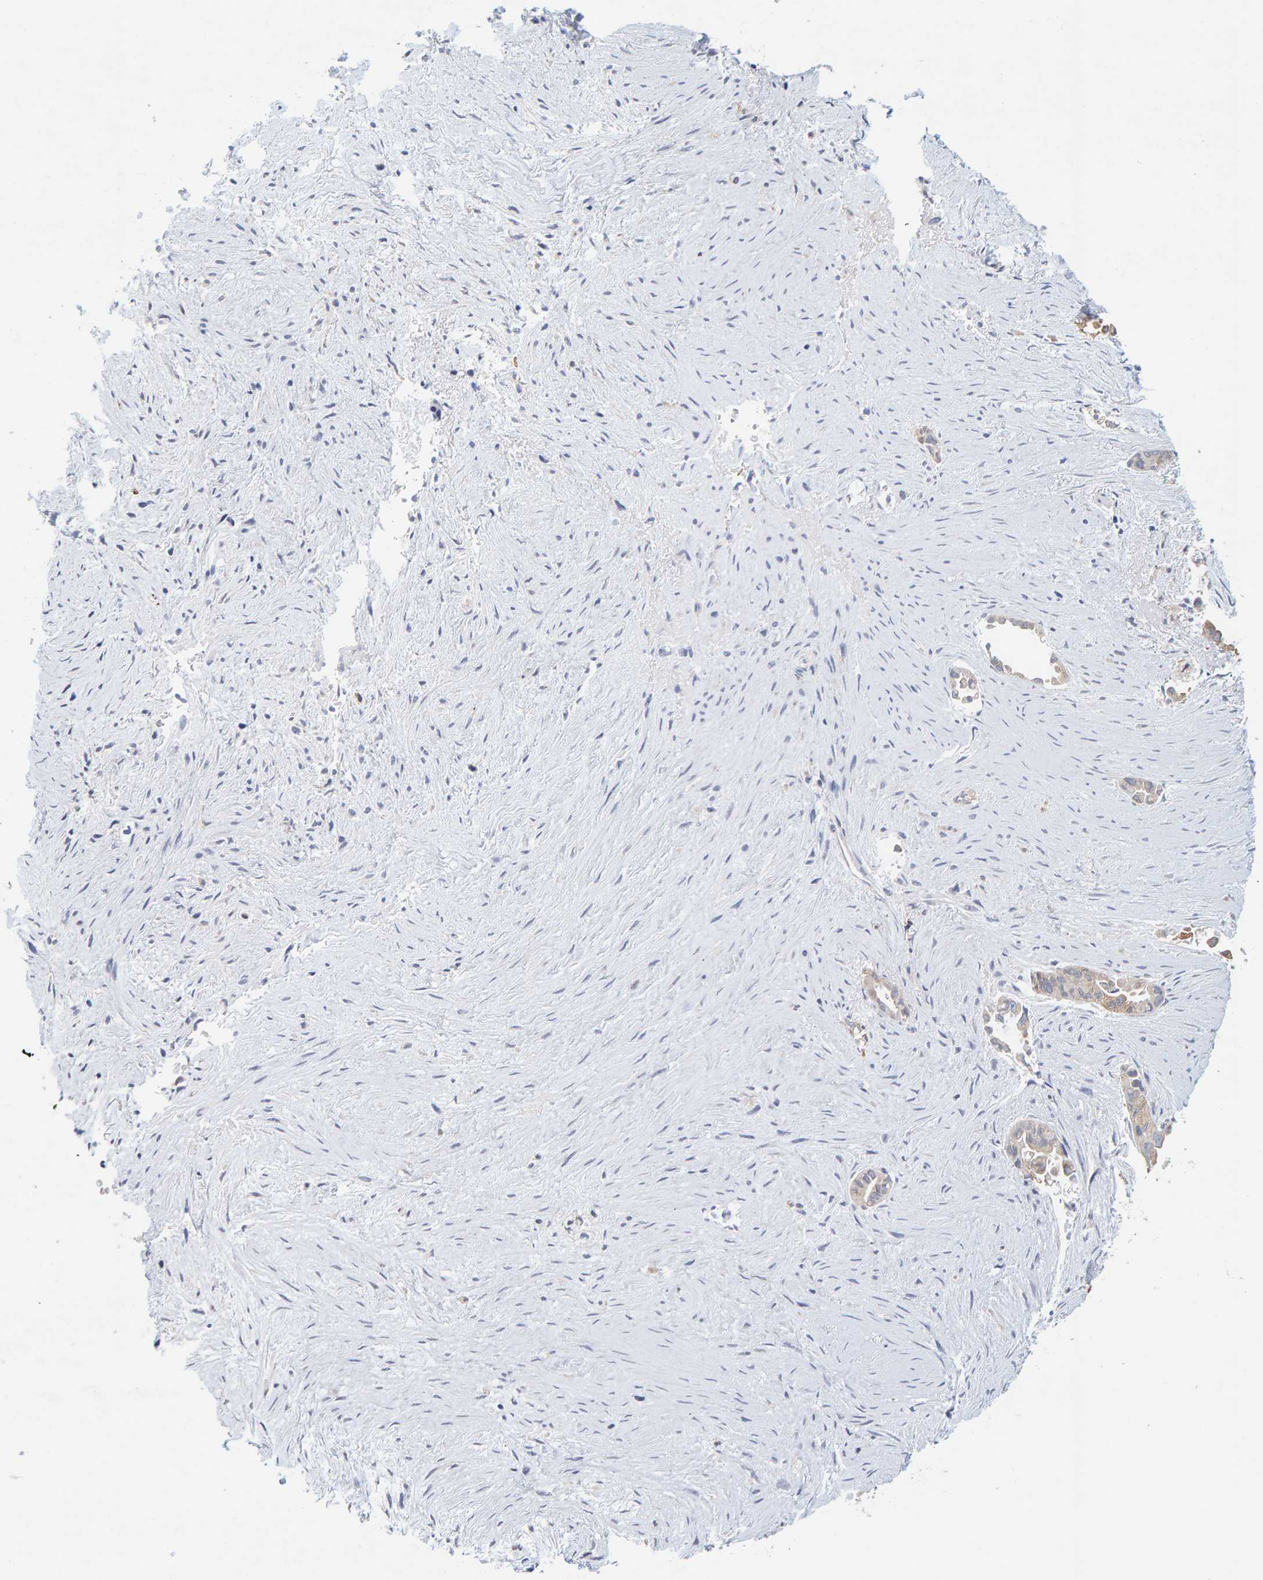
{"staining": {"intensity": "weak", "quantity": "<25%", "location": "cytoplasmic/membranous"}, "tissue": "liver cancer", "cell_type": "Tumor cells", "image_type": "cancer", "snomed": [{"axis": "morphology", "description": "Cholangiocarcinoma"}, {"axis": "topography", "description": "Liver"}], "caption": "A high-resolution histopathology image shows IHC staining of liver cancer, which shows no significant positivity in tumor cells.", "gene": "SGPL1", "patient": {"sex": "female", "age": 55}}